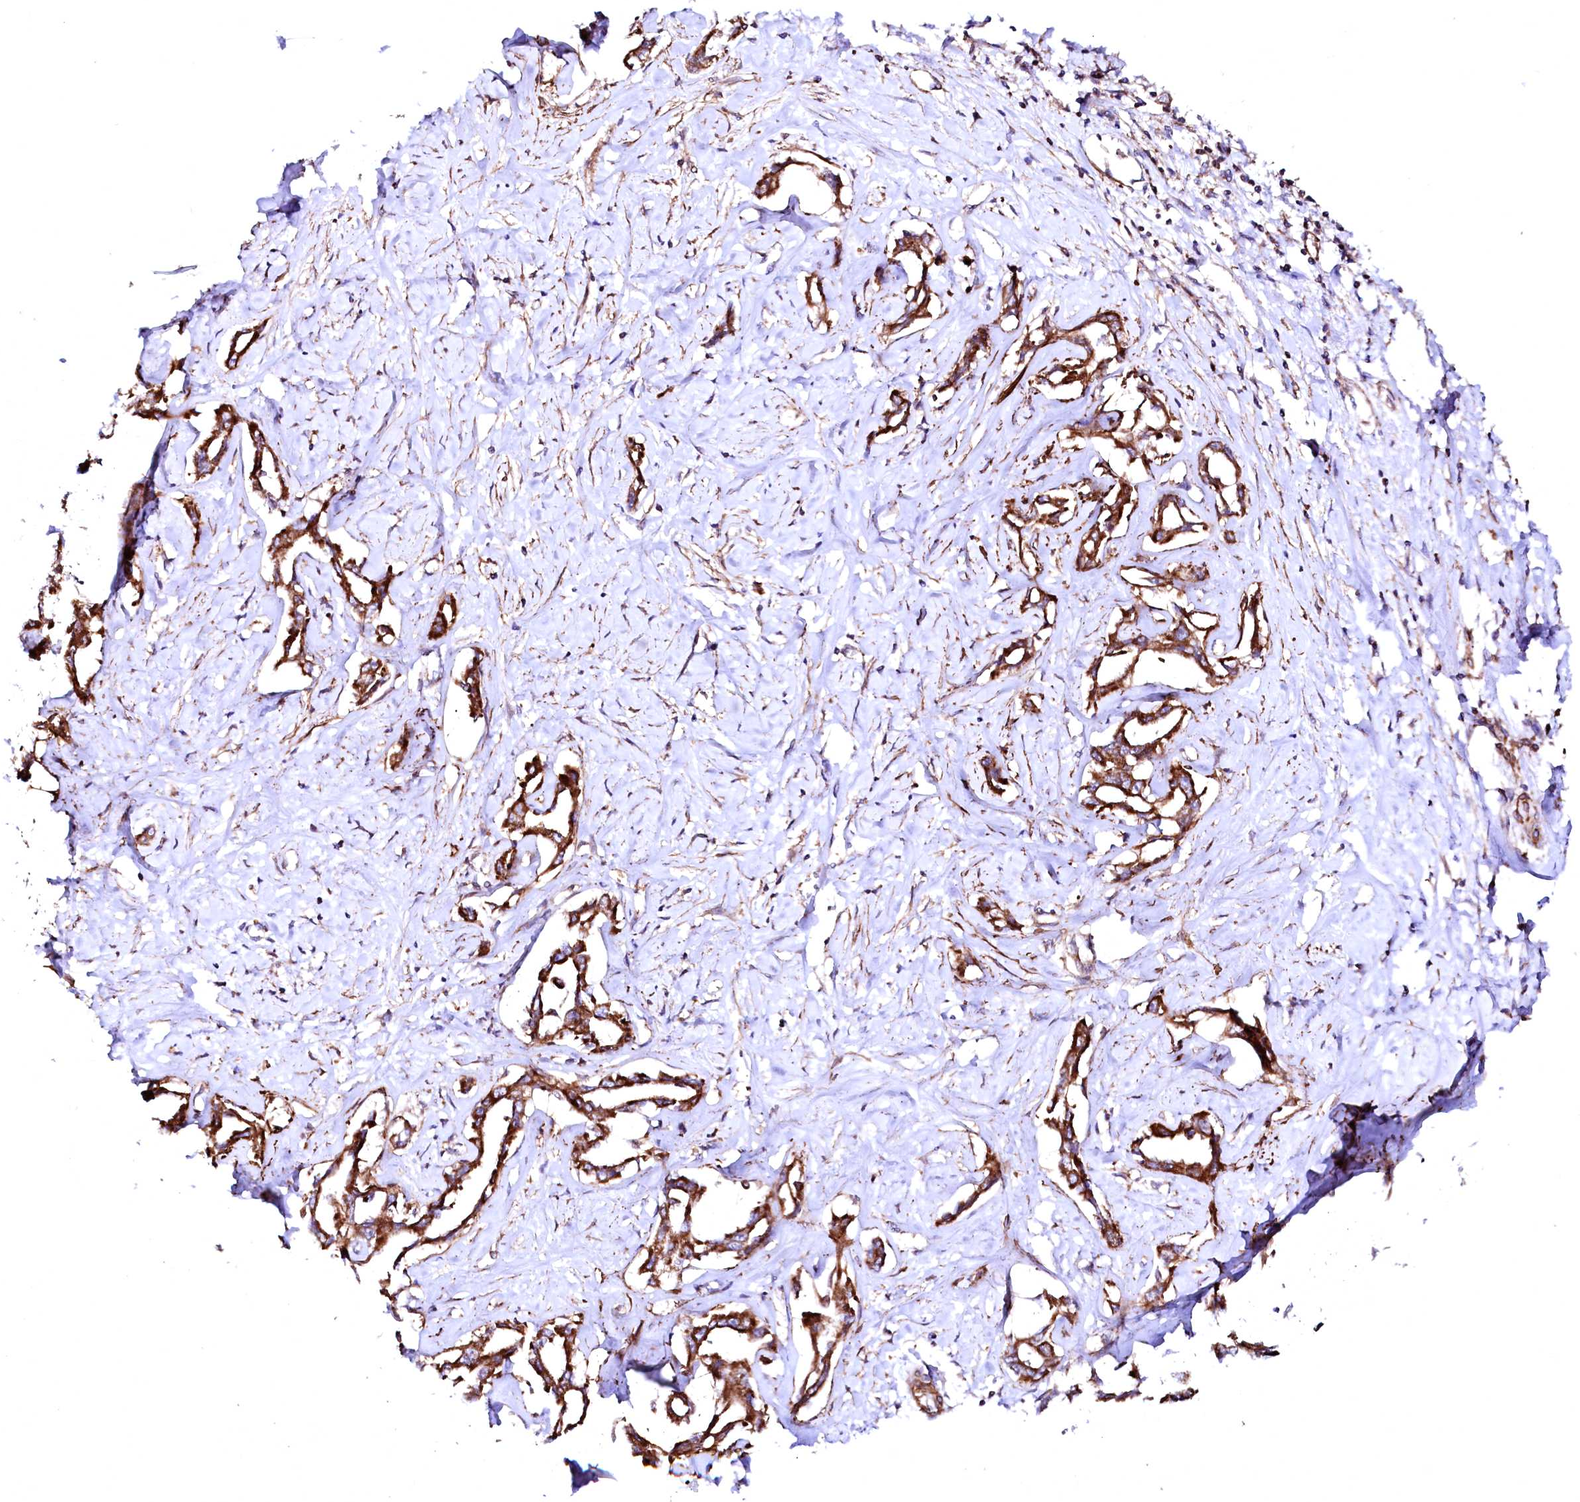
{"staining": {"intensity": "strong", "quantity": ">75%", "location": "cytoplasmic/membranous"}, "tissue": "liver cancer", "cell_type": "Tumor cells", "image_type": "cancer", "snomed": [{"axis": "morphology", "description": "Cholangiocarcinoma"}, {"axis": "topography", "description": "Liver"}], "caption": "Human liver cancer stained for a protein (brown) displays strong cytoplasmic/membranous positive positivity in about >75% of tumor cells.", "gene": "GPR176", "patient": {"sex": "male", "age": 59}}